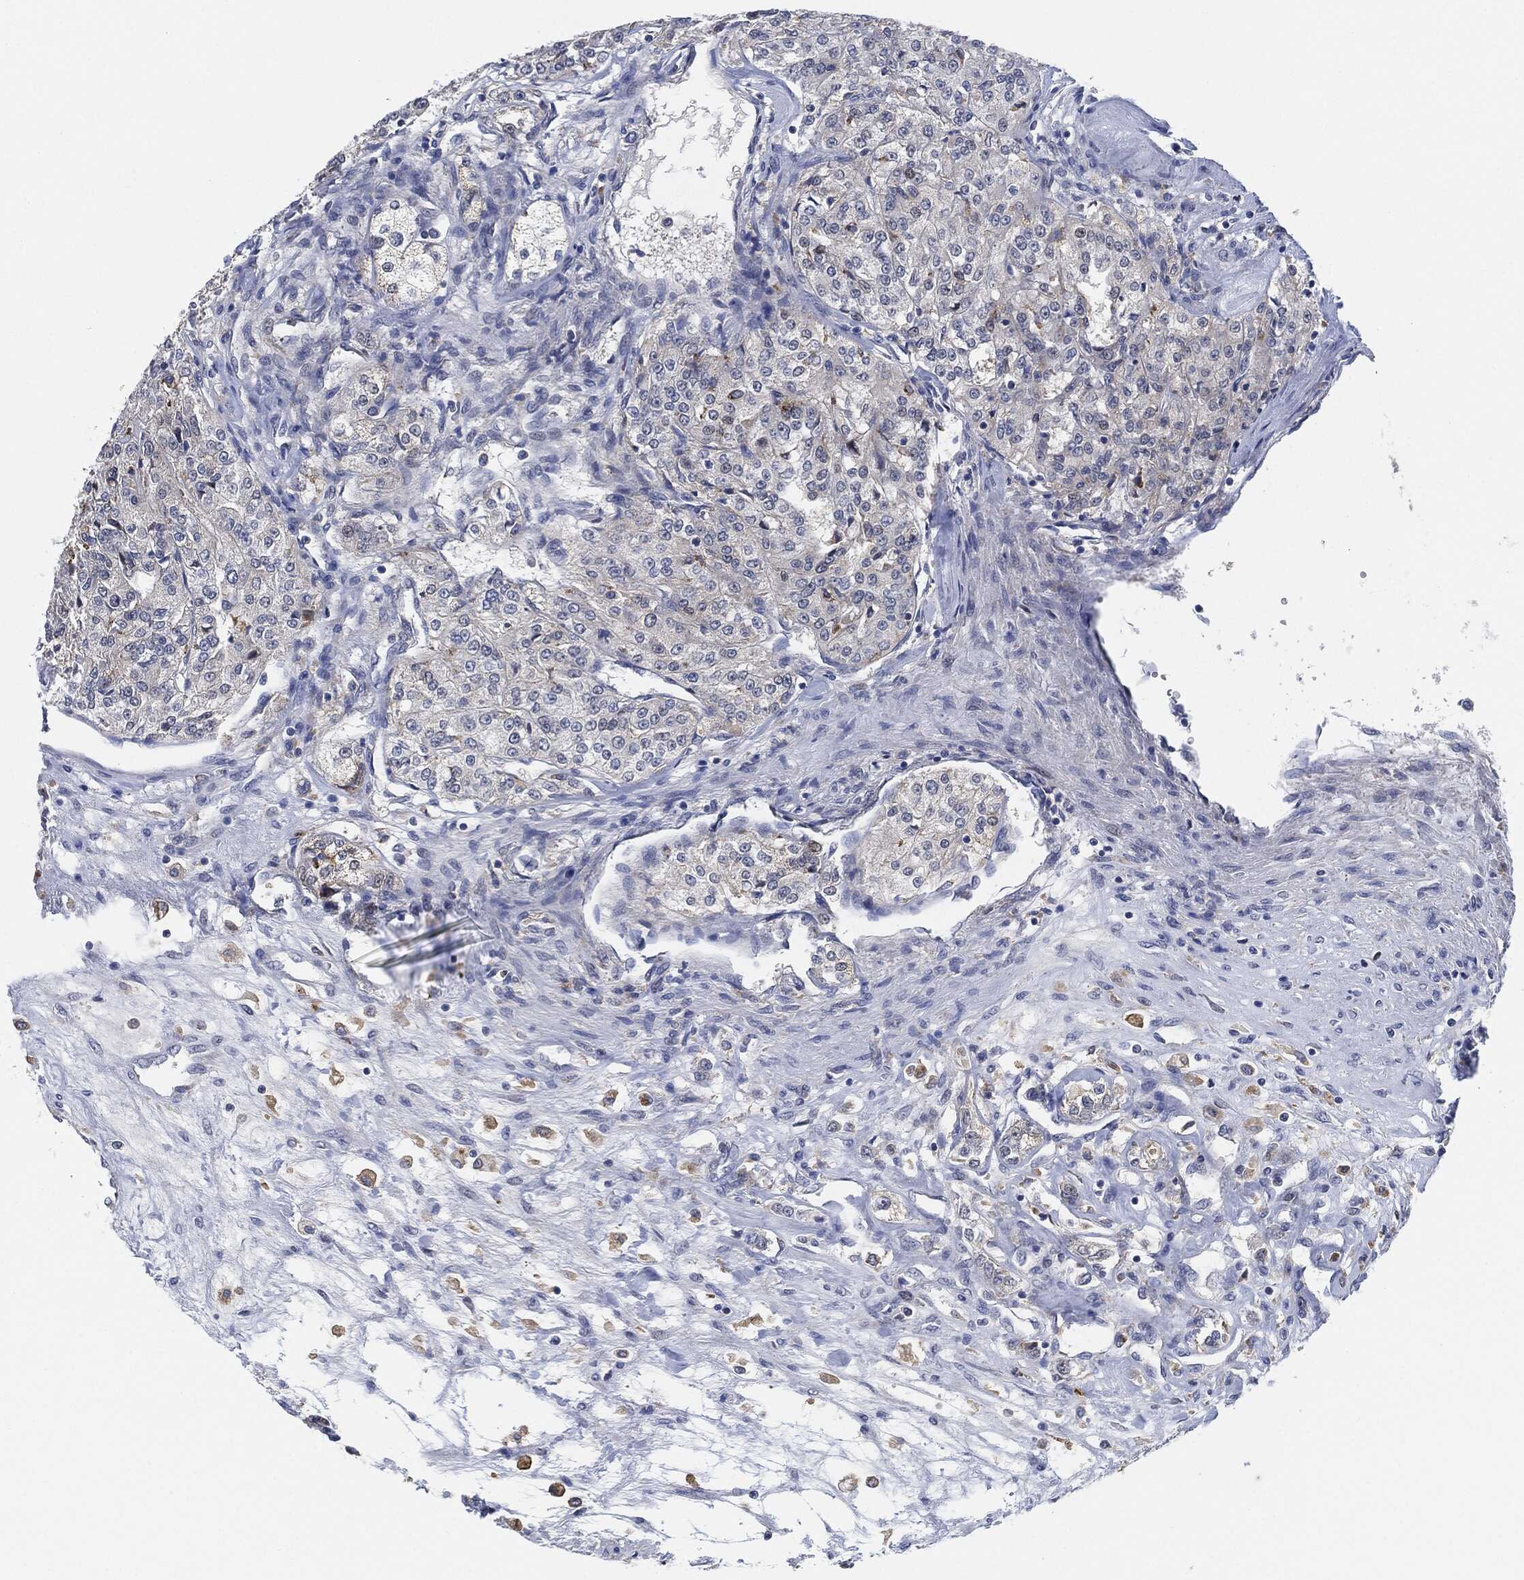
{"staining": {"intensity": "negative", "quantity": "none", "location": "none"}, "tissue": "renal cancer", "cell_type": "Tumor cells", "image_type": "cancer", "snomed": [{"axis": "morphology", "description": "Adenocarcinoma, NOS"}, {"axis": "topography", "description": "Kidney"}], "caption": "Histopathology image shows no significant protein expression in tumor cells of renal cancer. (DAB immunohistochemistry (IHC) visualized using brightfield microscopy, high magnification).", "gene": "VSIG4", "patient": {"sex": "female", "age": 63}}